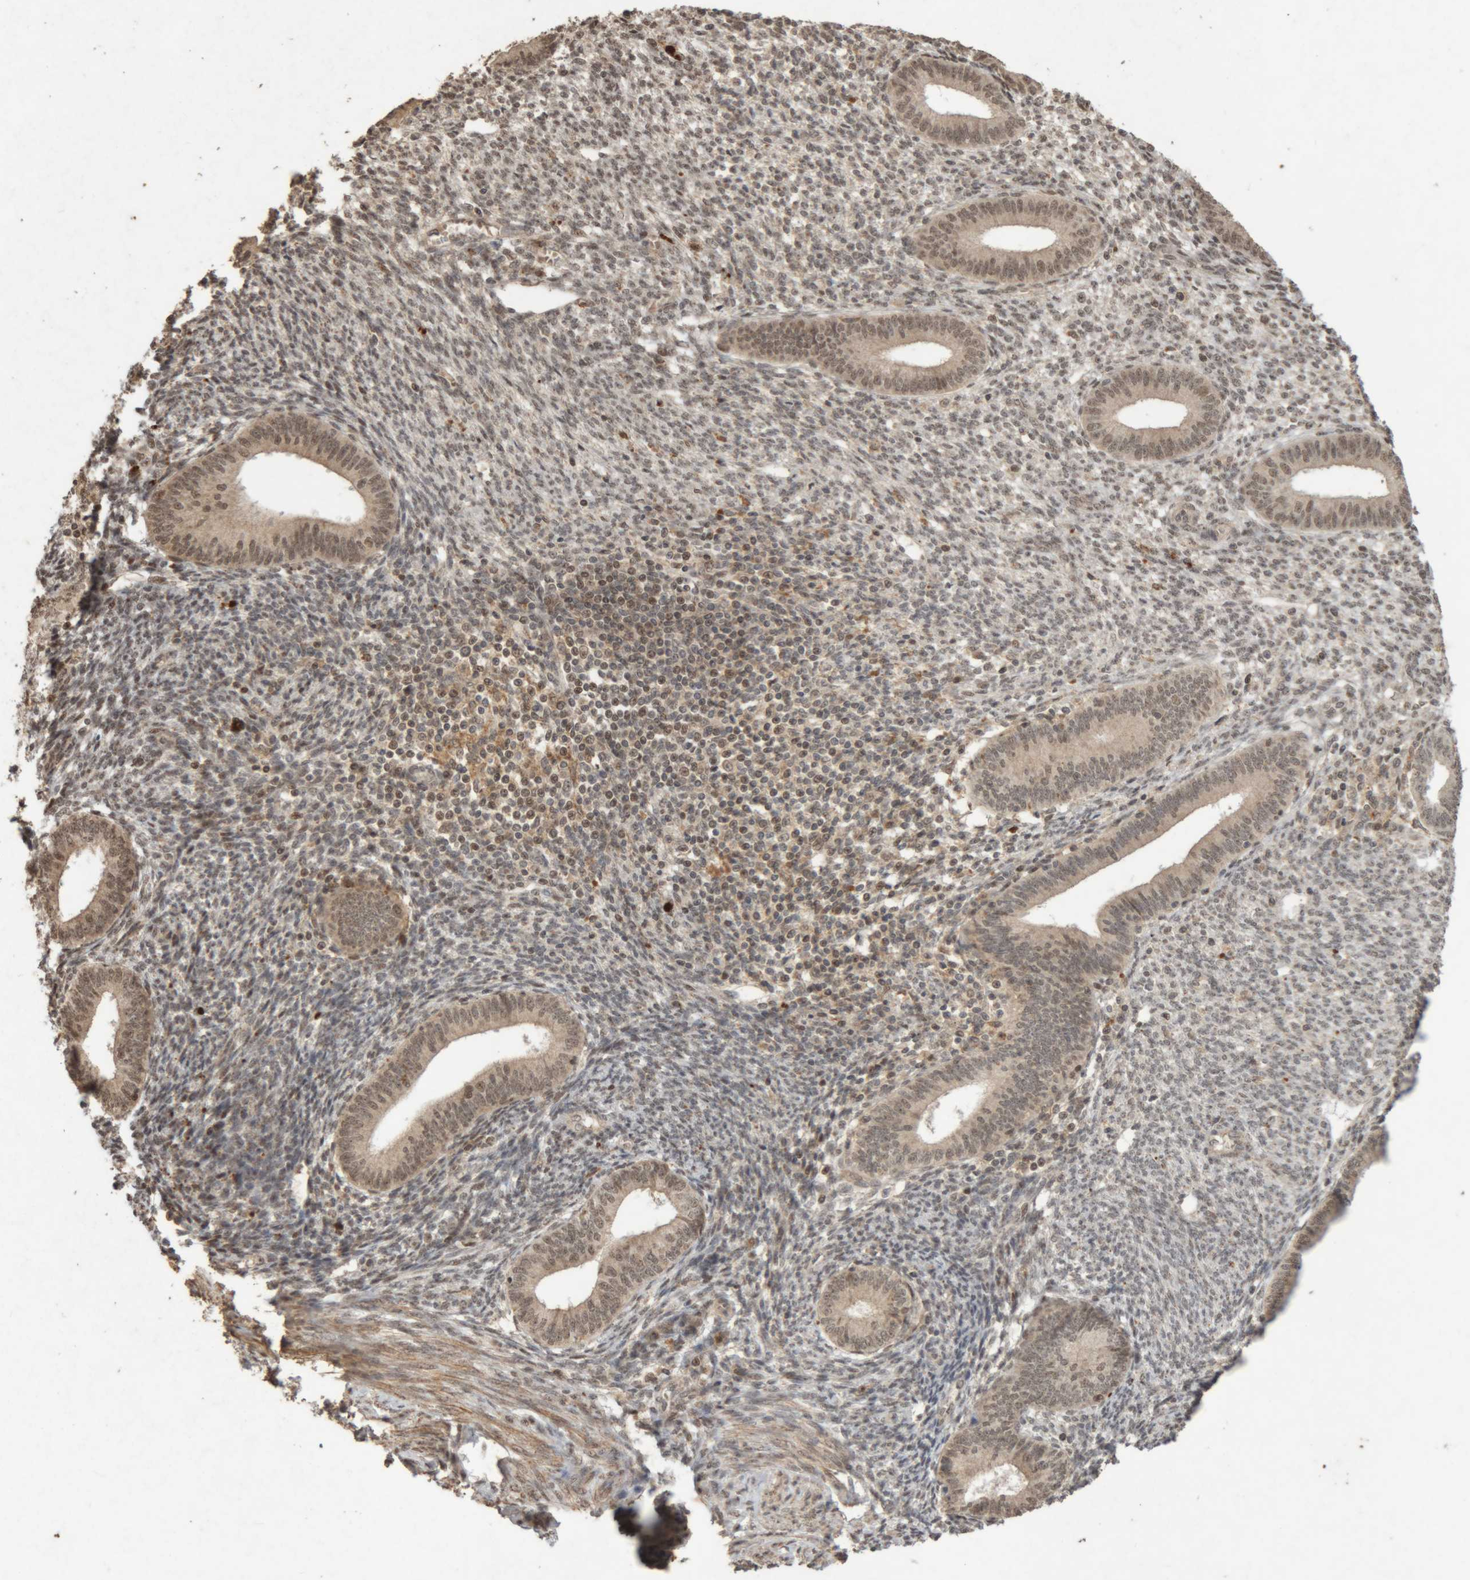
{"staining": {"intensity": "moderate", "quantity": "25%-75%", "location": "cytoplasmic/membranous,nuclear"}, "tissue": "endometrium", "cell_type": "Cells in endometrial stroma", "image_type": "normal", "snomed": [{"axis": "morphology", "description": "Normal tissue, NOS"}, {"axis": "topography", "description": "Endometrium"}], "caption": "An IHC histopathology image of unremarkable tissue is shown. Protein staining in brown labels moderate cytoplasmic/membranous,nuclear positivity in endometrium within cells in endometrial stroma.", "gene": "KEAP1", "patient": {"sex": "female", "age": 46}}